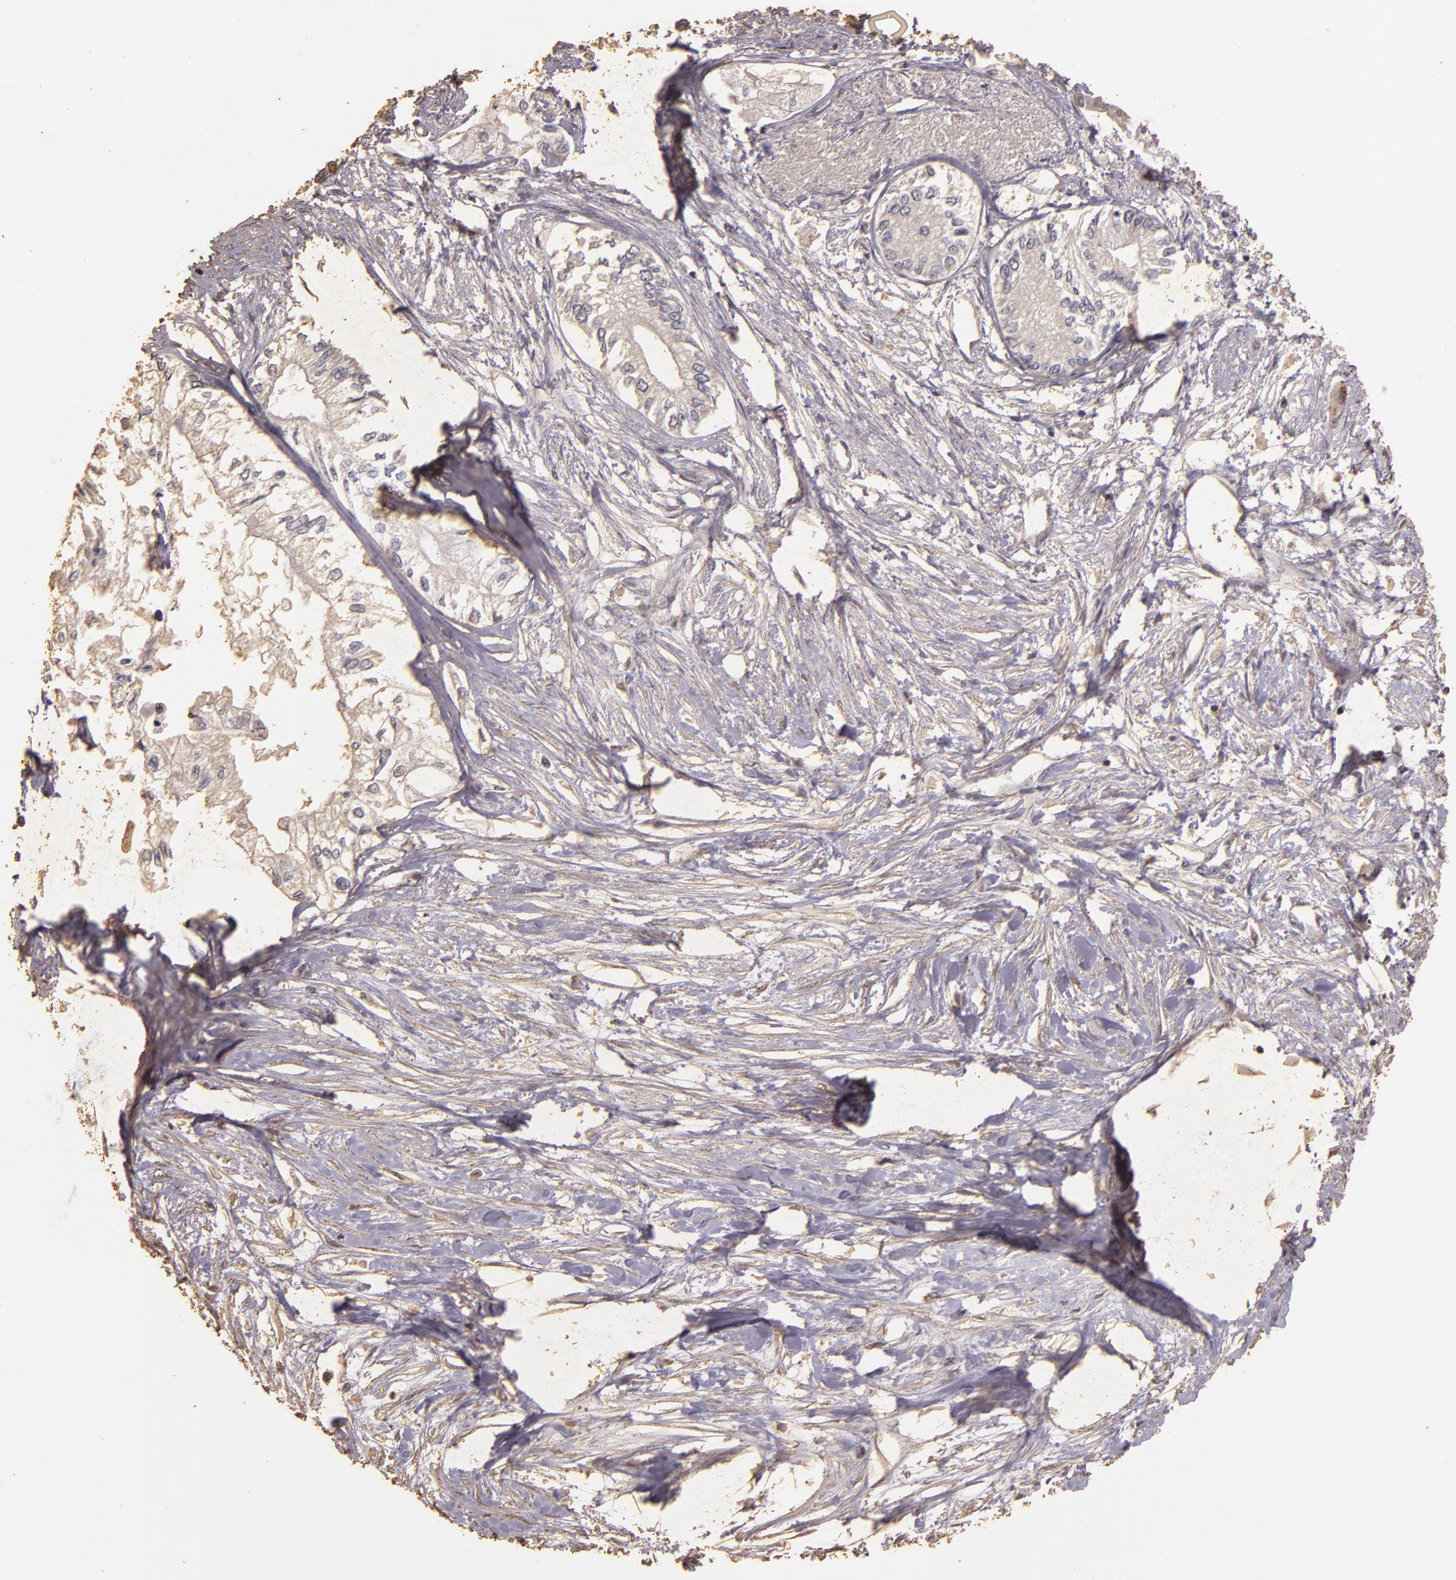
{"staining": {"intensity": "negative", "quantity": "none", "location": "none"}, "tissue": "pancreatic cancer", "cell_type": "Tumor cells", "image_type": "cancer", "snomed": [{"axis": "morphology", "description": "Adenocarcinoma, NOS"}, {"axis": "topography", "description": "Pancreas"}], "caption": "A micrograph of pancreatic cancer stained for a protein exhibits no brown staining in tumor cells.", "gene": "BCL2L13", "patient": {"sex": "male", "age": 79}}